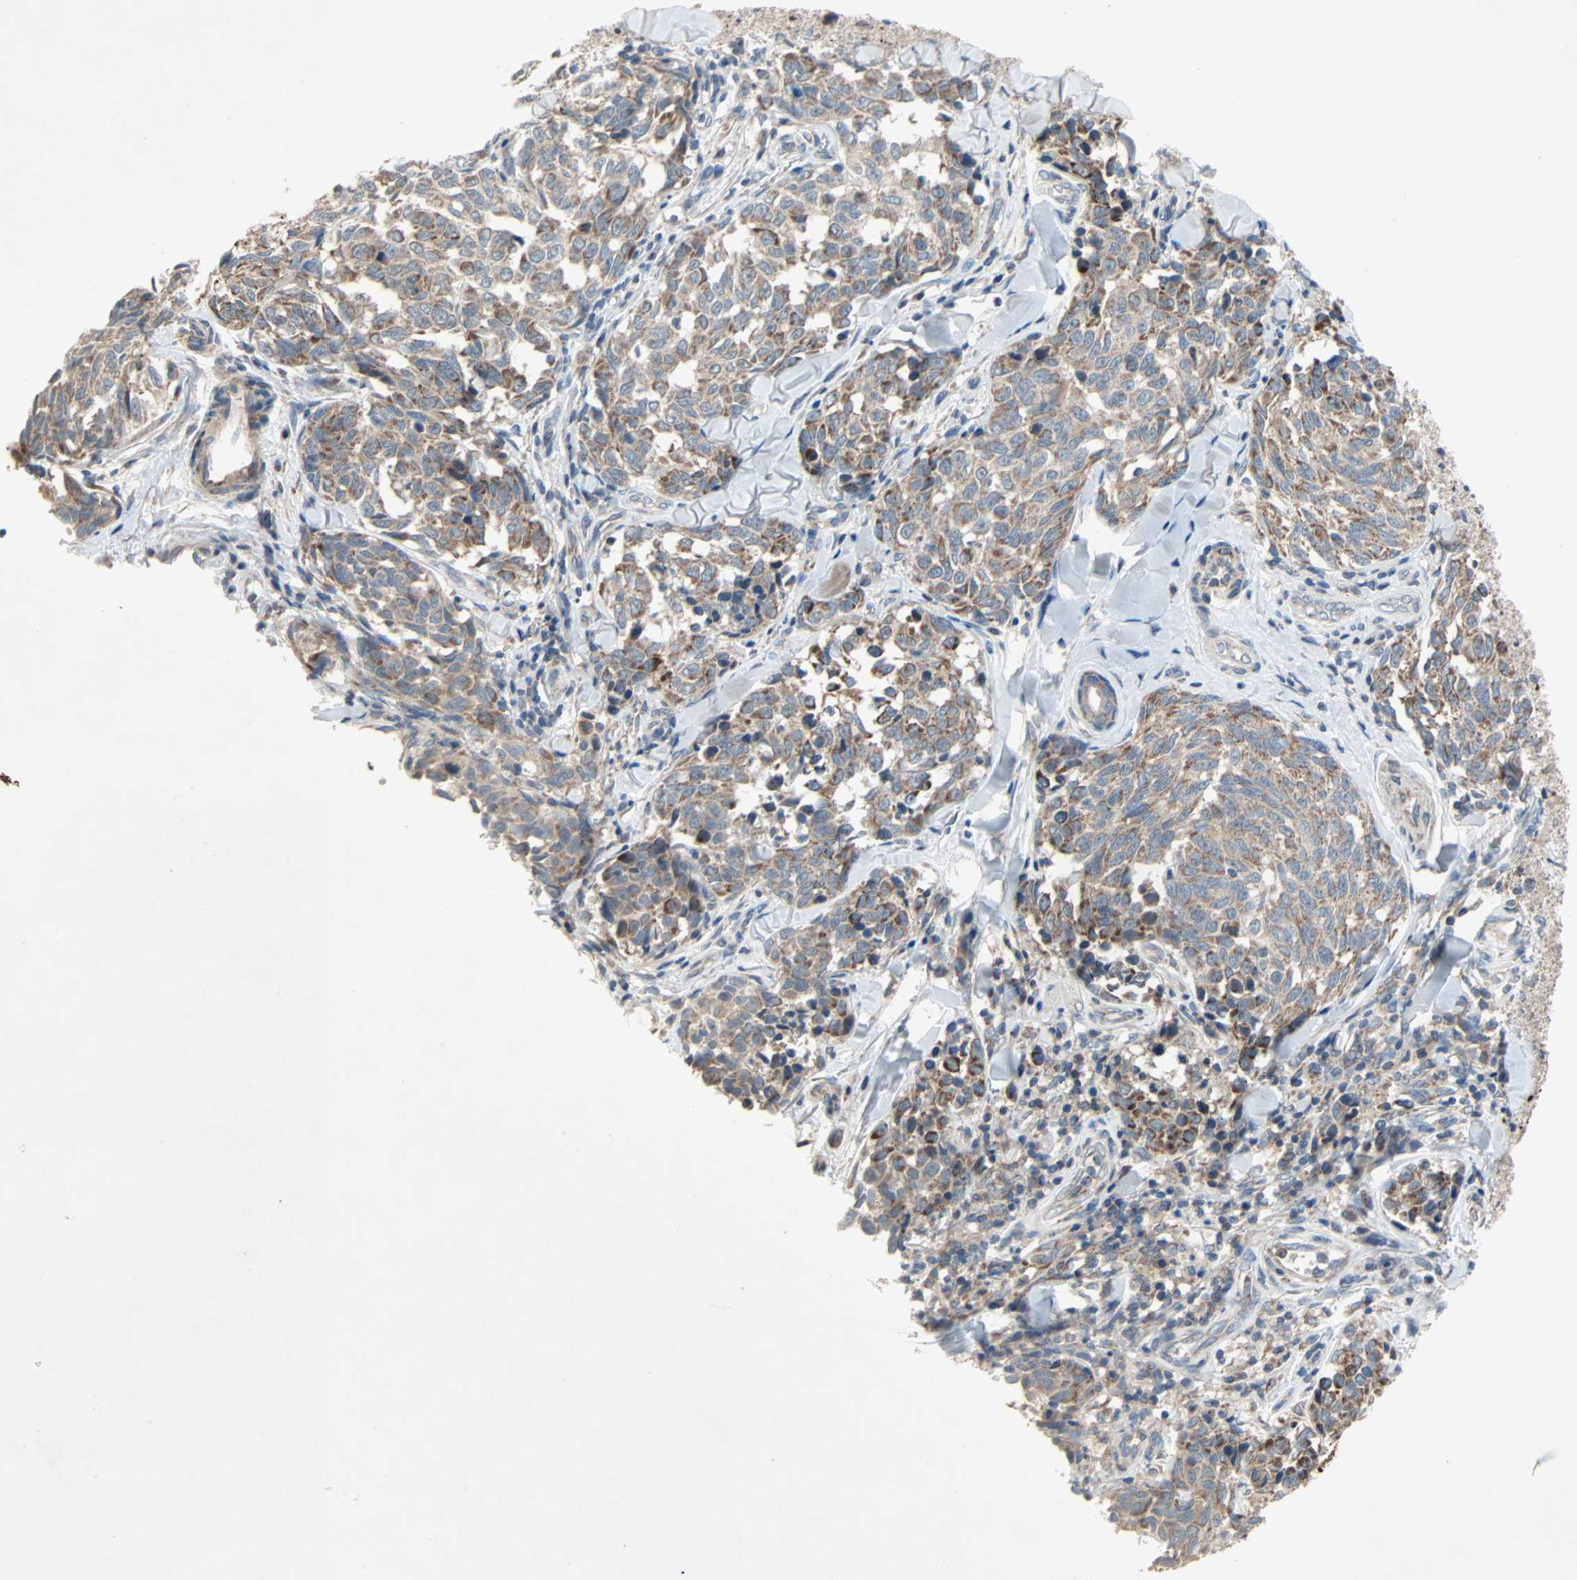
{"staining": {"intensity": "moderate", "quantity": ">75%", "location": "cytoplasmic/membranous"}, "tissue": "melanoma", "cell_type": "Tumor cells", "image_type": "cancer", "snomed": [{"axis": "morphology", "description": "Malignant melanoma, NOS"}, {"axis": "topography", "description": "Skin"}], "caption": "Immunohistochemistry photomicrograph of malignant melanoma stained for a protein (brown), which displays medium levels of moderate cytoplasmic/membranous staining in approximately >75% of tumor cells.", "gene": "XYLT1", "patient": {"sex": "female", "age": 64}}